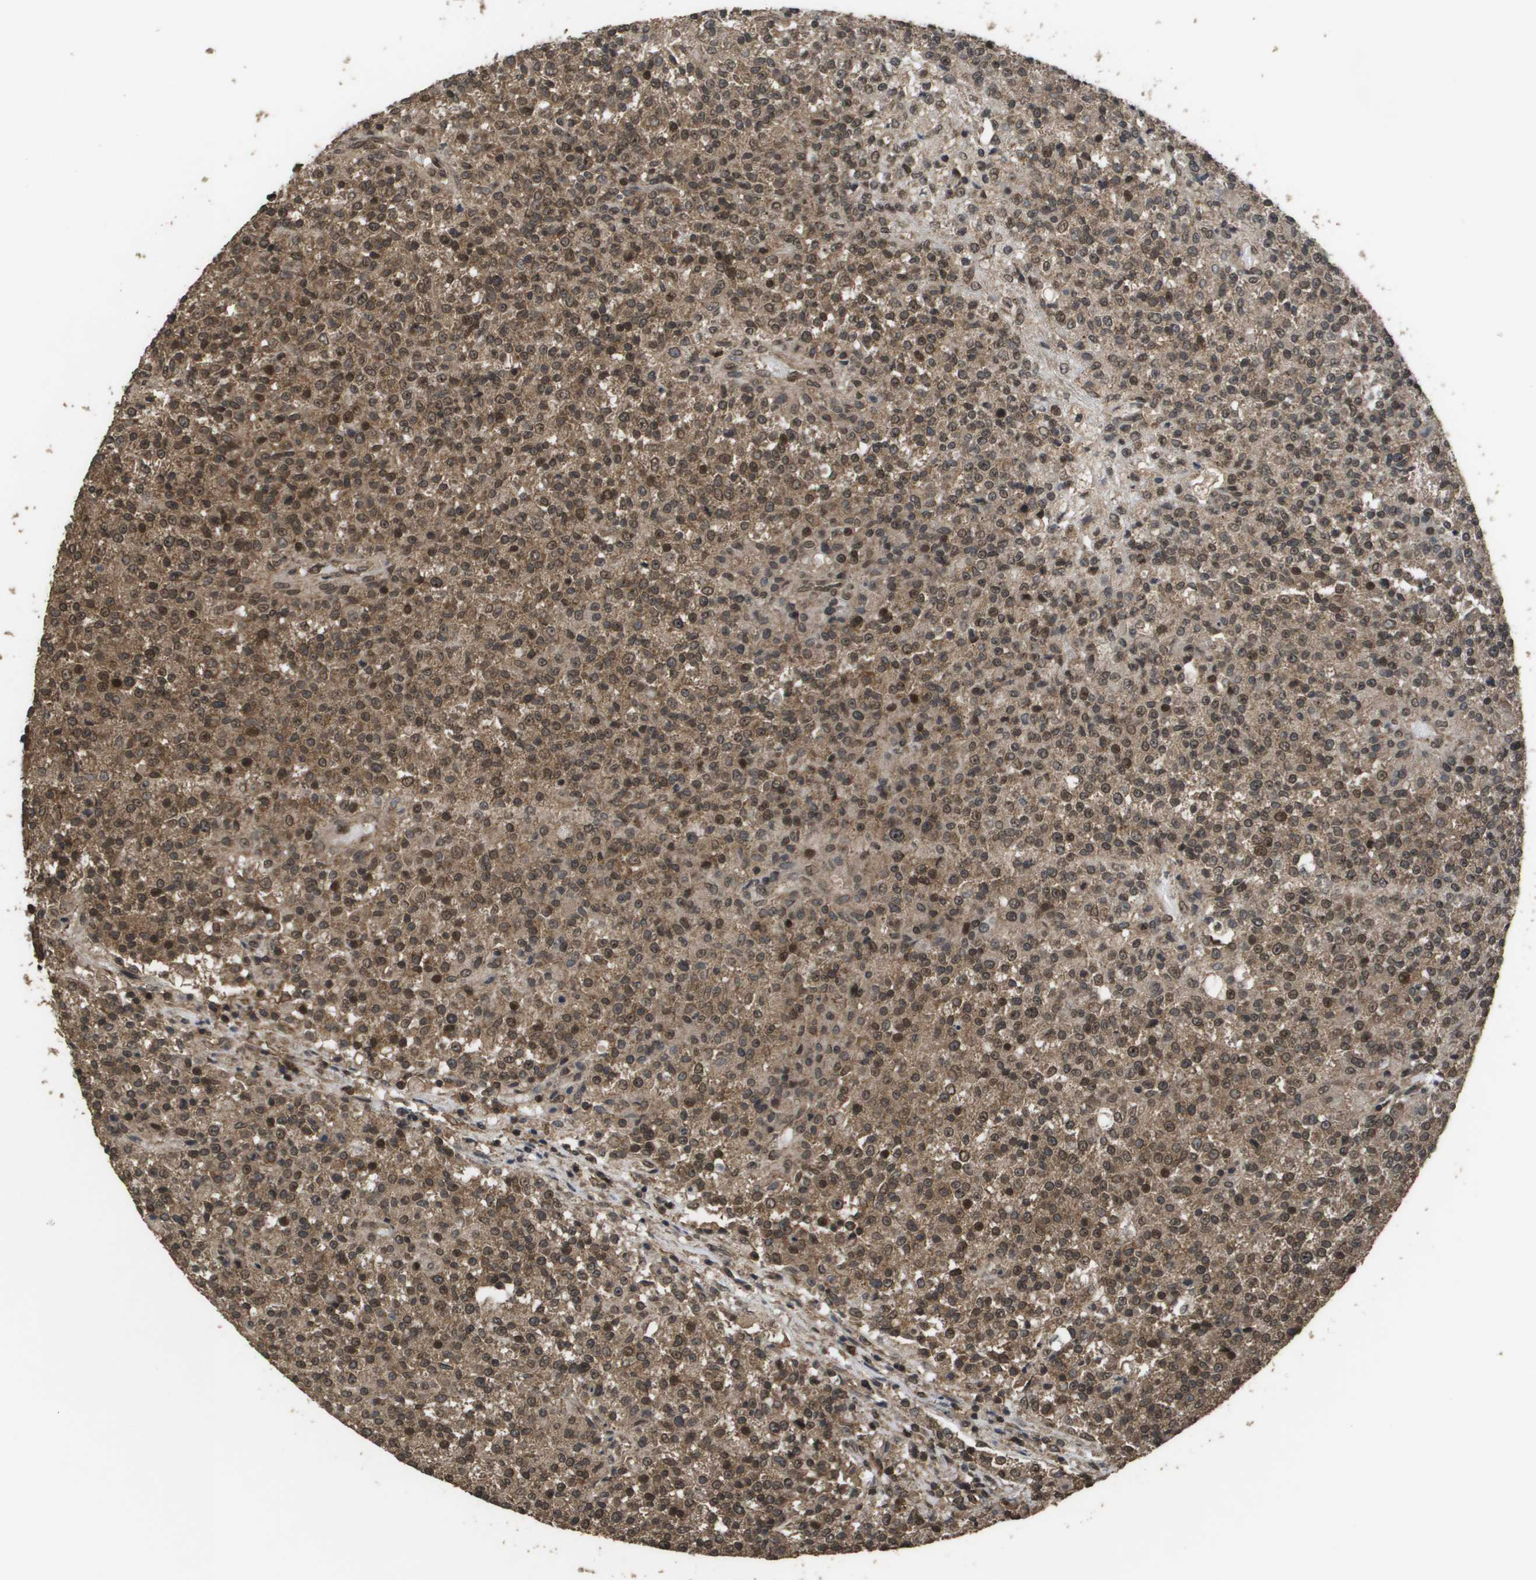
{"staining": {"intensity": "moderate", "quantity": ">75%", "location": "cytoplasmic/membranous,nuclear"}, "tissue": "testis cancer", "cell_type": "Tumor cells", "image_type": "cancer", "snomed": [{"axis": "morphology", "description": "Seminoma, NOS"}, {"axis": "topography", "description": "Testis"}], "caption": "This micrograph reveals IHC staining of human testis cancer (seminoma), with medium moderate cytoplasmic/membranous and nuclear expression in about >75% of tumor cells.", "gene": "AXIN2", "patient": {"sex": "male", "age": 59}}